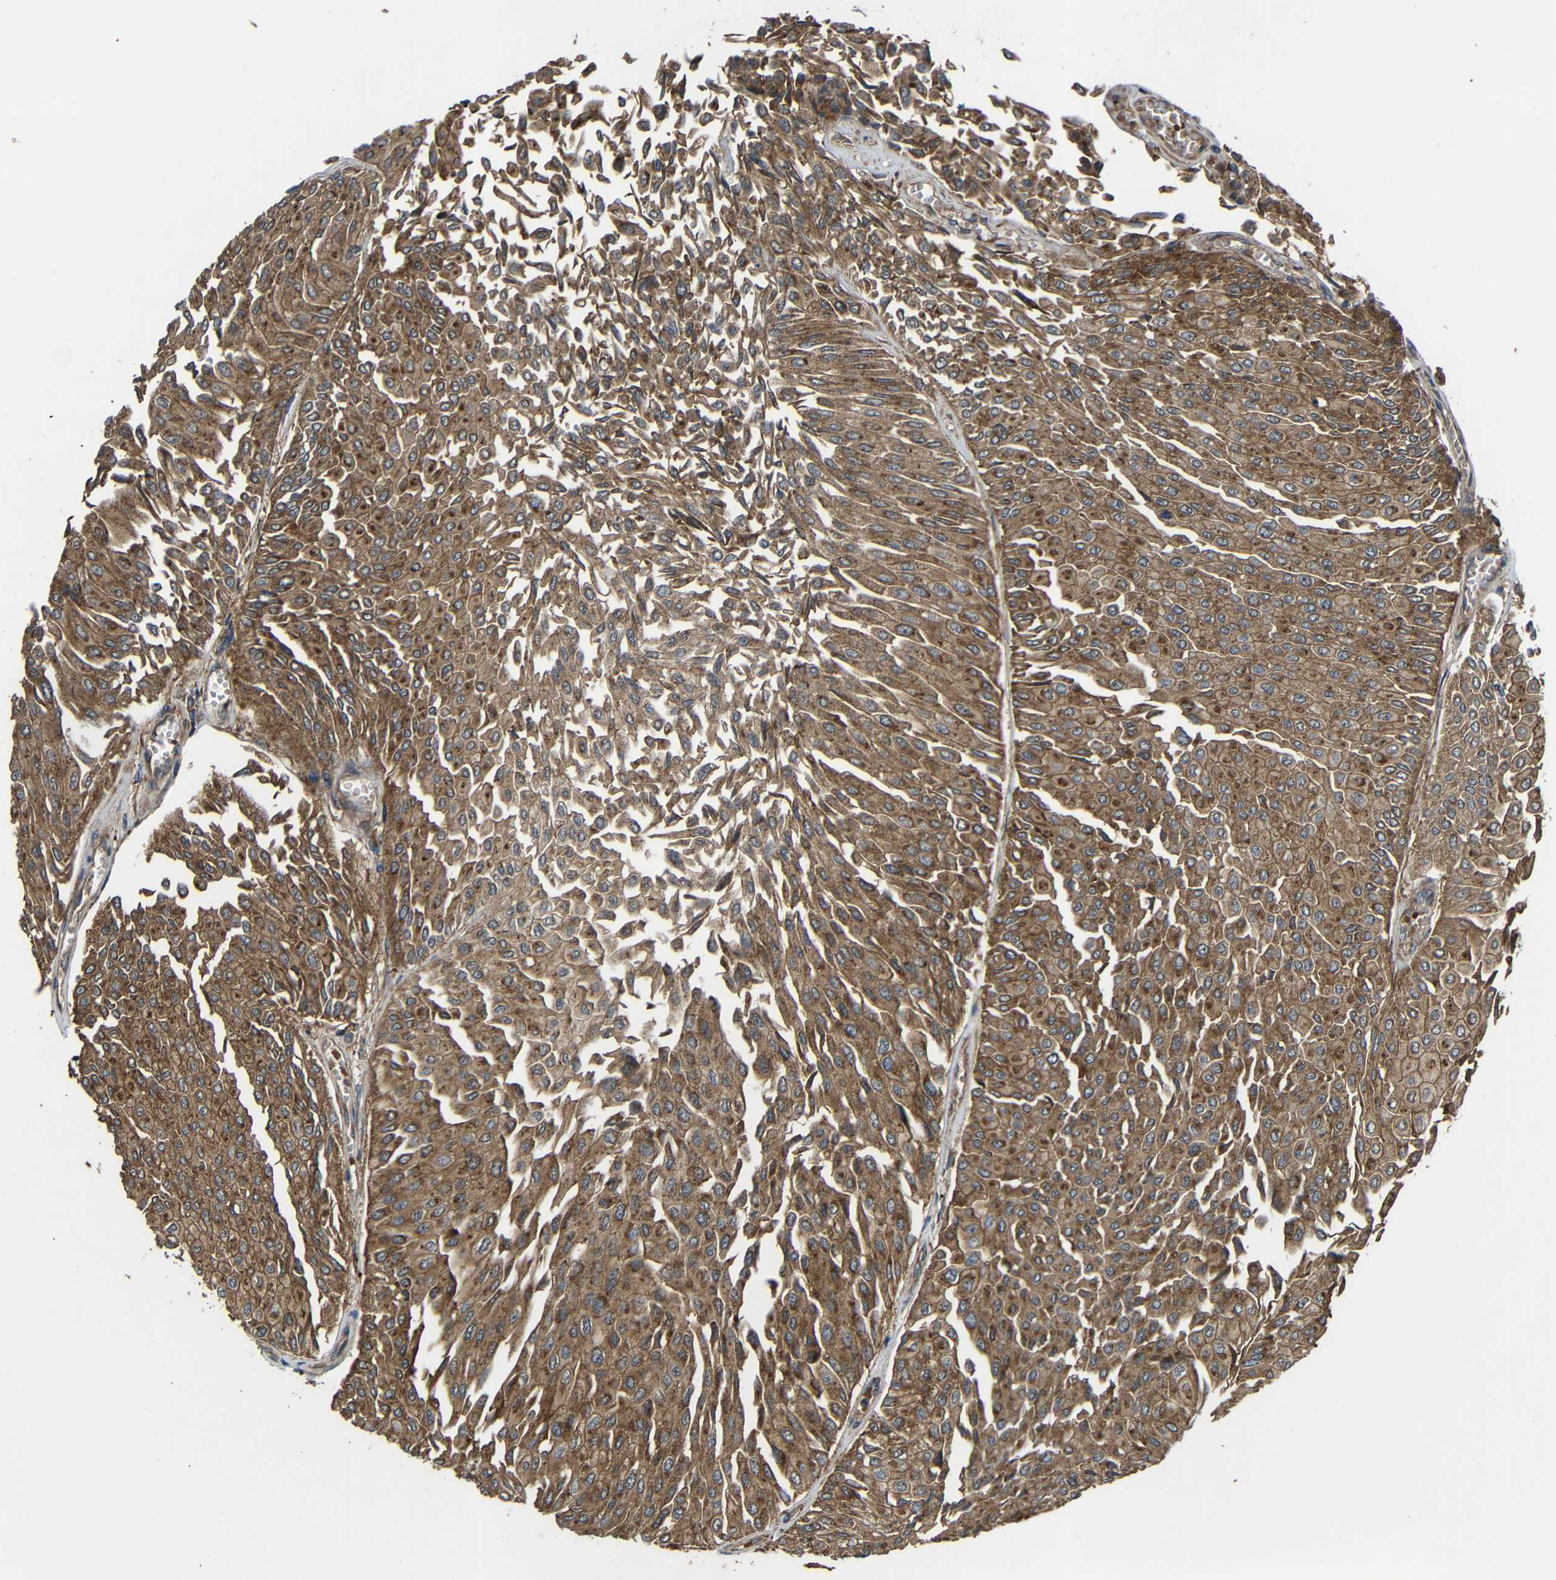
{"staining": {"intensity": "strong", "quantity": "25%-75%", "location": "cytoplasmic/membranous"}, "tissue": "urothelial cancer", "cell_type": "Tumor cells", "image_type": "cancer", "snomed": [{"axis": "morphology", "description": "Urothelial carcinoma, Low grade"}, {"axis": "topography", "description": "Urinary bladder"}], "caption": "This micrograph reveals IHC staining of urothelial cancer, with high strong cytoplasmic/membranous positivity in approximately 25%-75% of tumor cells.", "gene": "C1GALT1", "patient": {"sex": "male", "age": 67}}